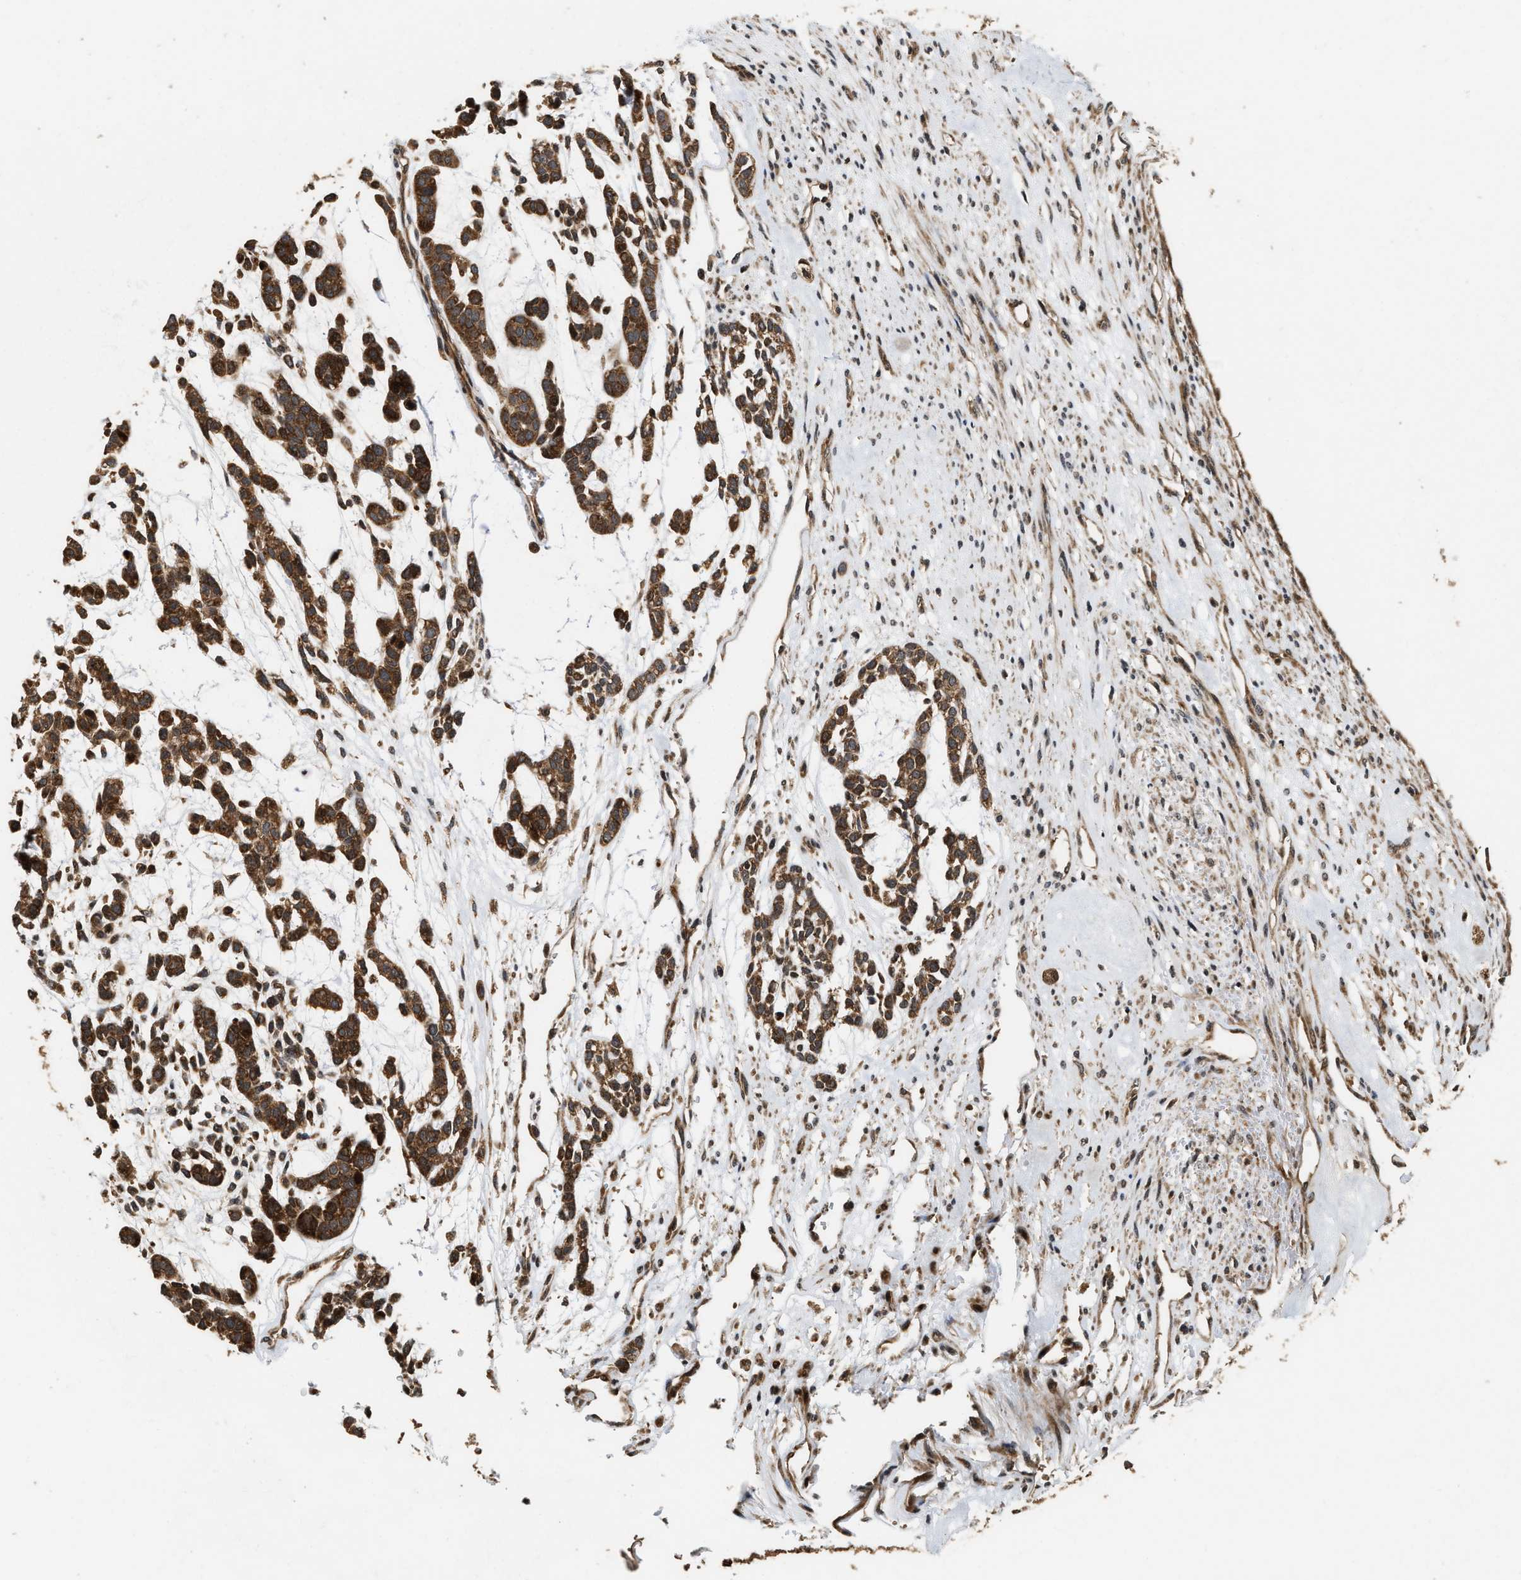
{"staining": {"intensity": "strong", "quantity": ">75%", "location": "cytoplasmic/membranous,nuclear"}, "tissue": "head and neck cancer", "cell_type": "Tumor cells", "image_type": "cancer", "snomed": [{"axis": "morphology", "description": "Adenocarcinoma, NOS"}, {"axis": "morphology", "description": "Adenoma, NOS"}, {"axis": "topography", "description": "Head-Neck"}], "caption": "This image reveals immunohistochemistry staining of head and neck adenocarcinoma, with high strong cytoplasmic/membranous and nuclear staining in about >75% of tumor cells.", "gene": "ELP2", "patient": {"sex": "female", "age": 55}}